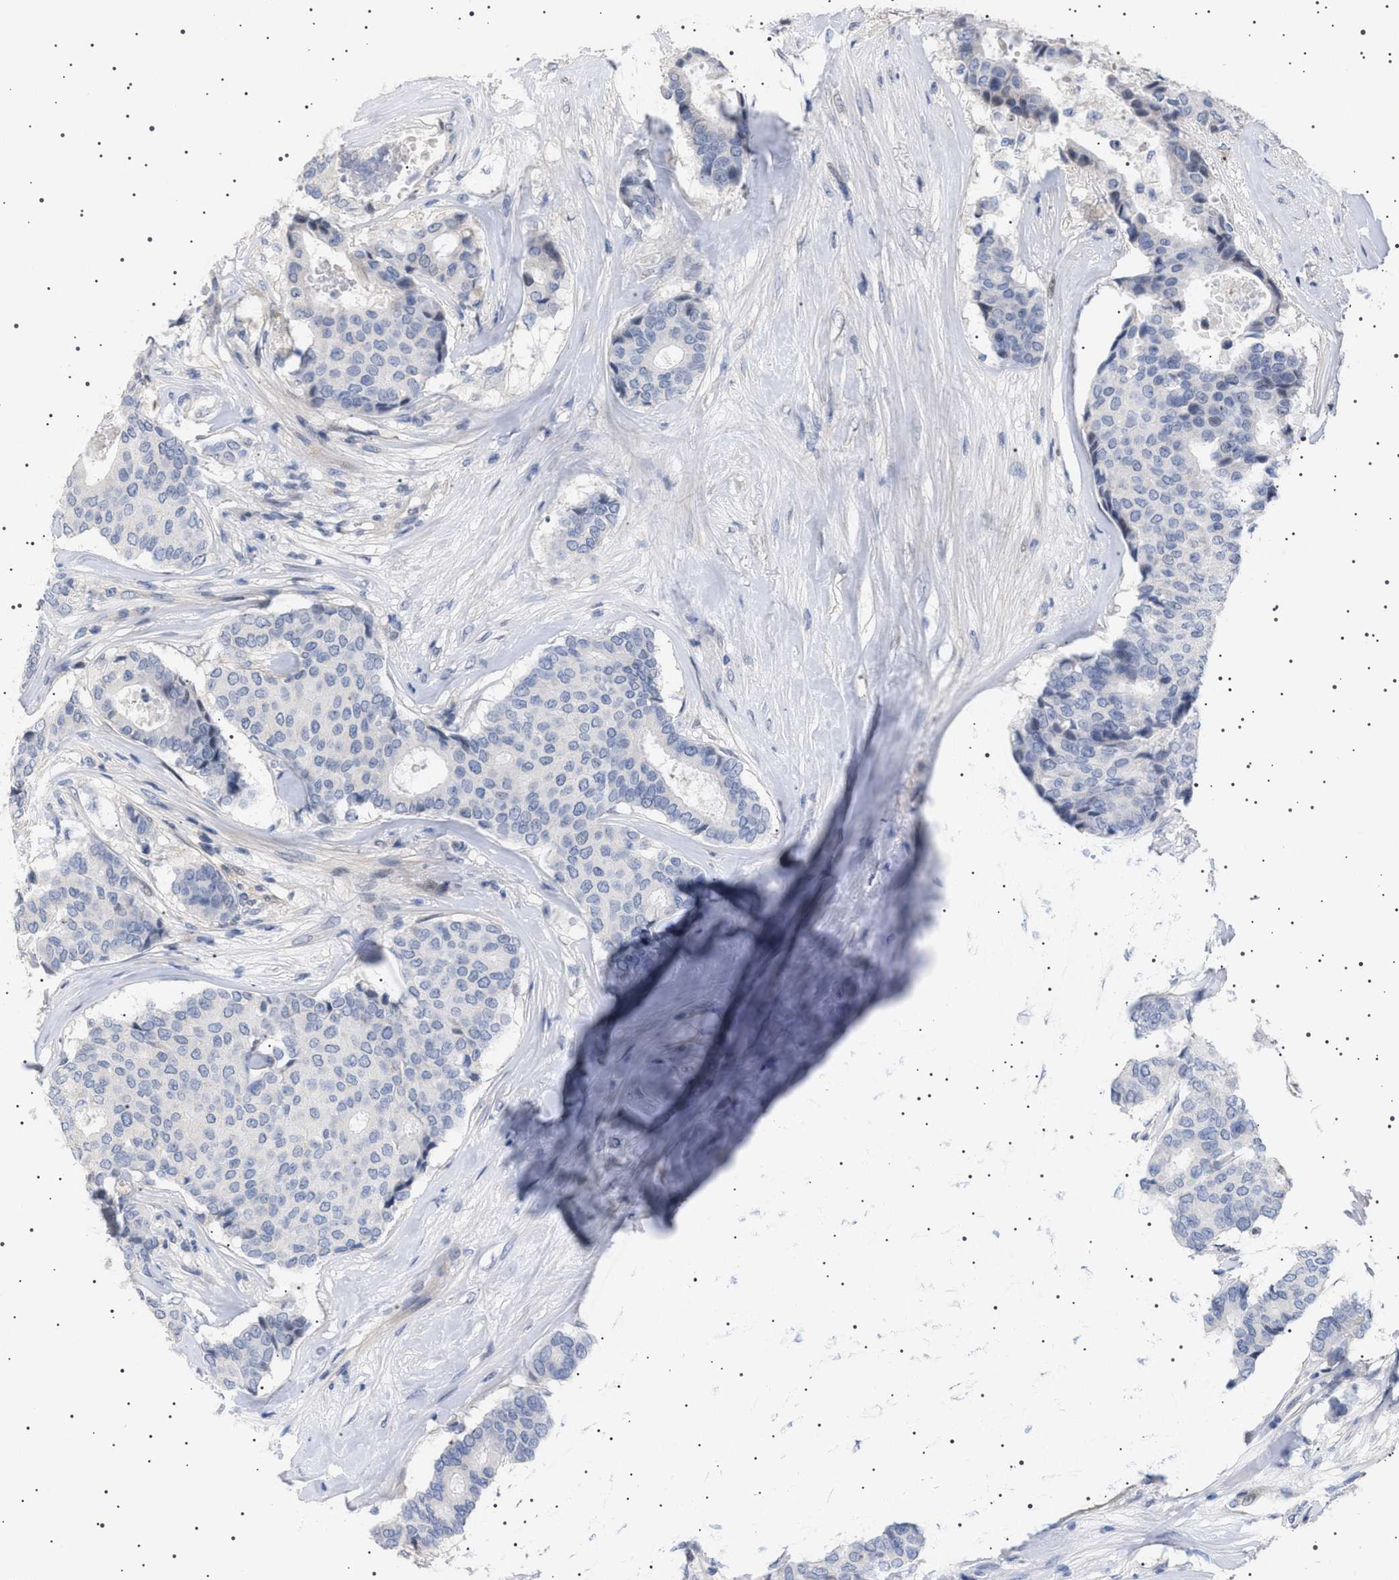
{"staining": {"intensity": "negative", "quantity": "none", "location": "none"}, "tissue": "breast cancer", "cell_type": "Tumor cells", "image_type": "cancer", "snomed": [{"axis": "morphology", "description": "Duct carcinoma"}, {"axis": "topography", "description": "Breast"}], "caption": "Infiltrating ductal carcinoma (breast) stained for a protein using immunohistochemistry (IHC) demonstrates no staining tumor cells.", "gene": "HTR1A", "patient": {"sex": "female", "age": 75}}